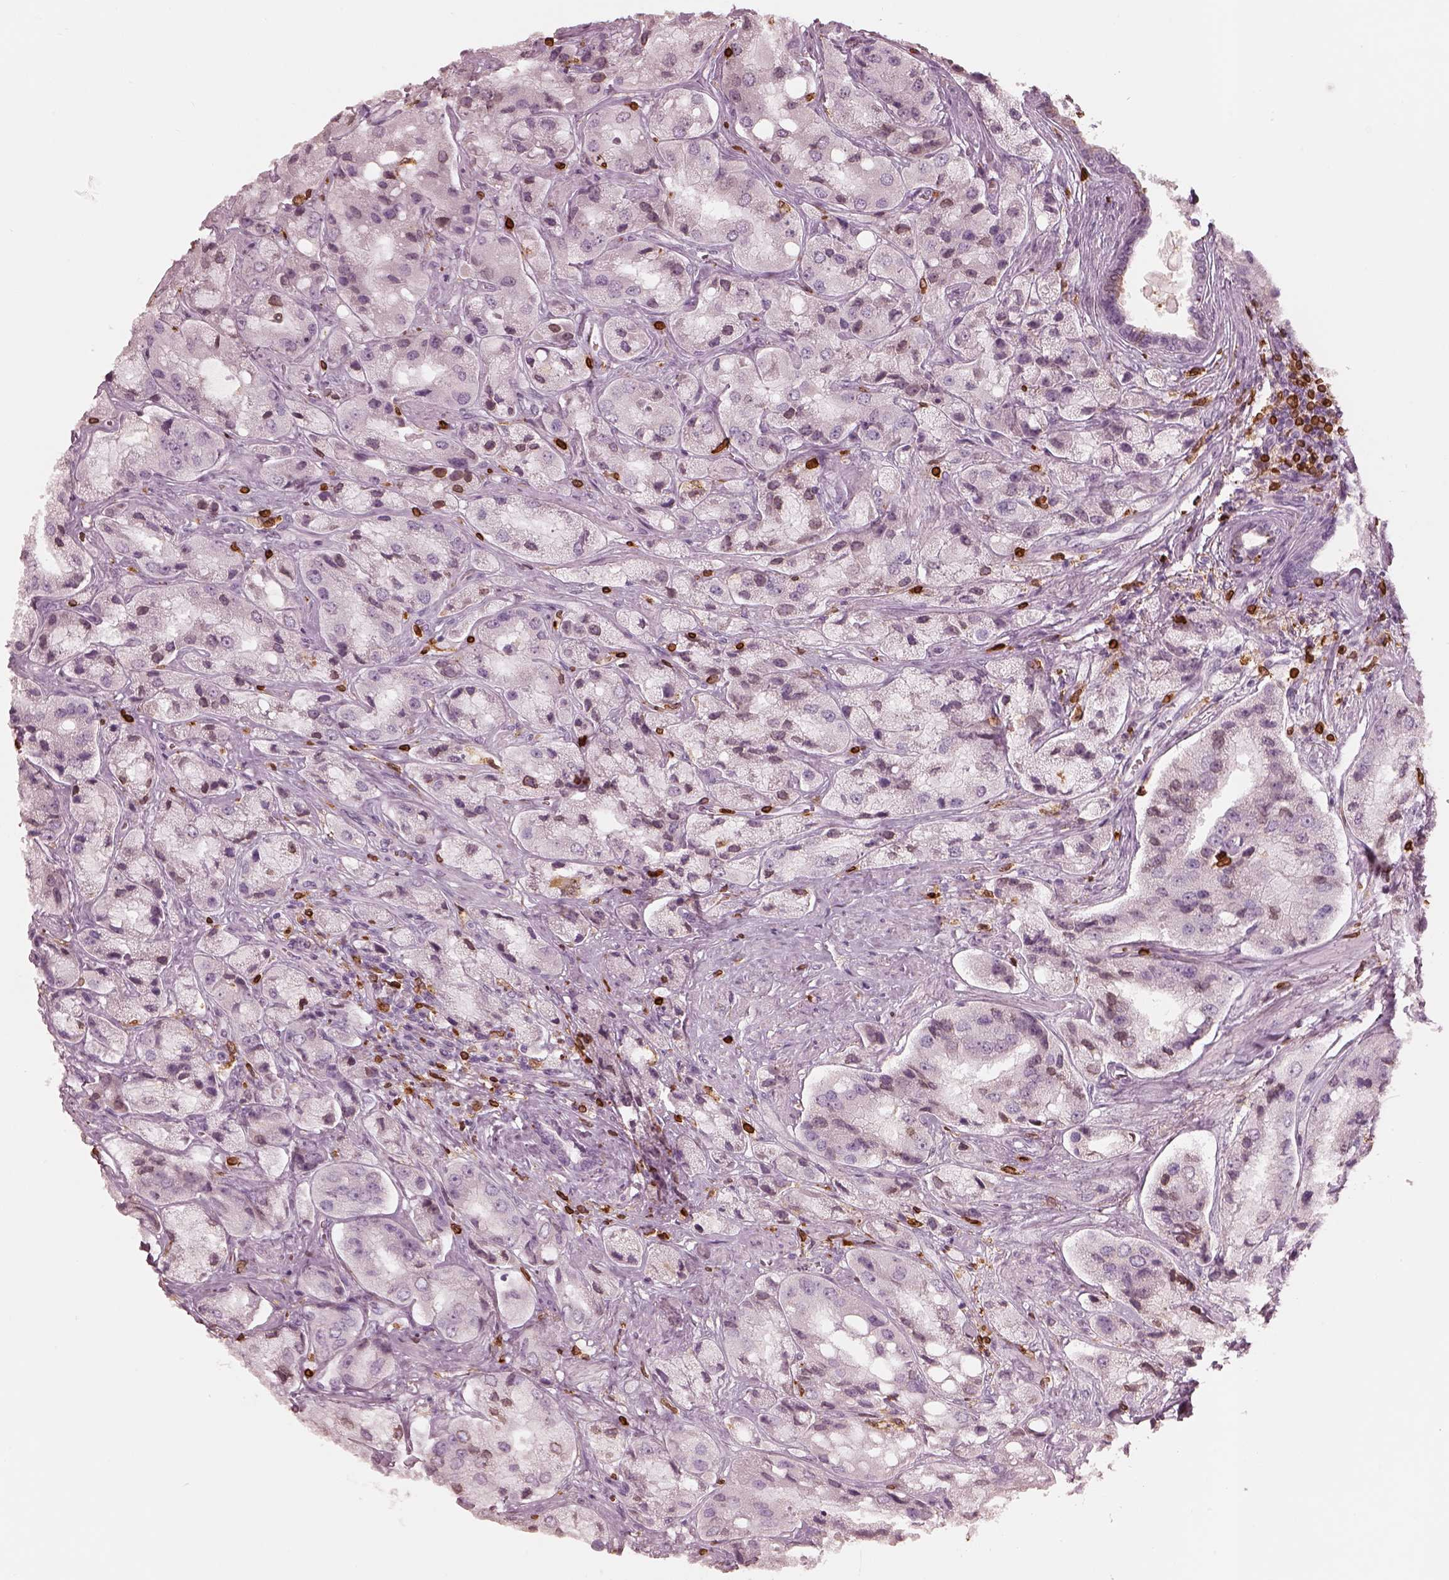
{"staining": {"intensity": "negative", "quantity": "none", "location": "none"}, "tissue": "prostate cancer", "cell_type": "Tumor cells", "image_type": "cancer", "snomed": [{"axis": "morphology", "description": "Adenocarcinoma, Low grade"}, {"axis": "topography", "description": "Prostate"}], "caption": "Human adenocarcinoma (low-grade) (prostate) stained for a protein using immunohistochemistry (IHC) exhibits no staining in tumor cells.", "gene": "ALOX5", "patient": {"sex": "male", "age": 69}}